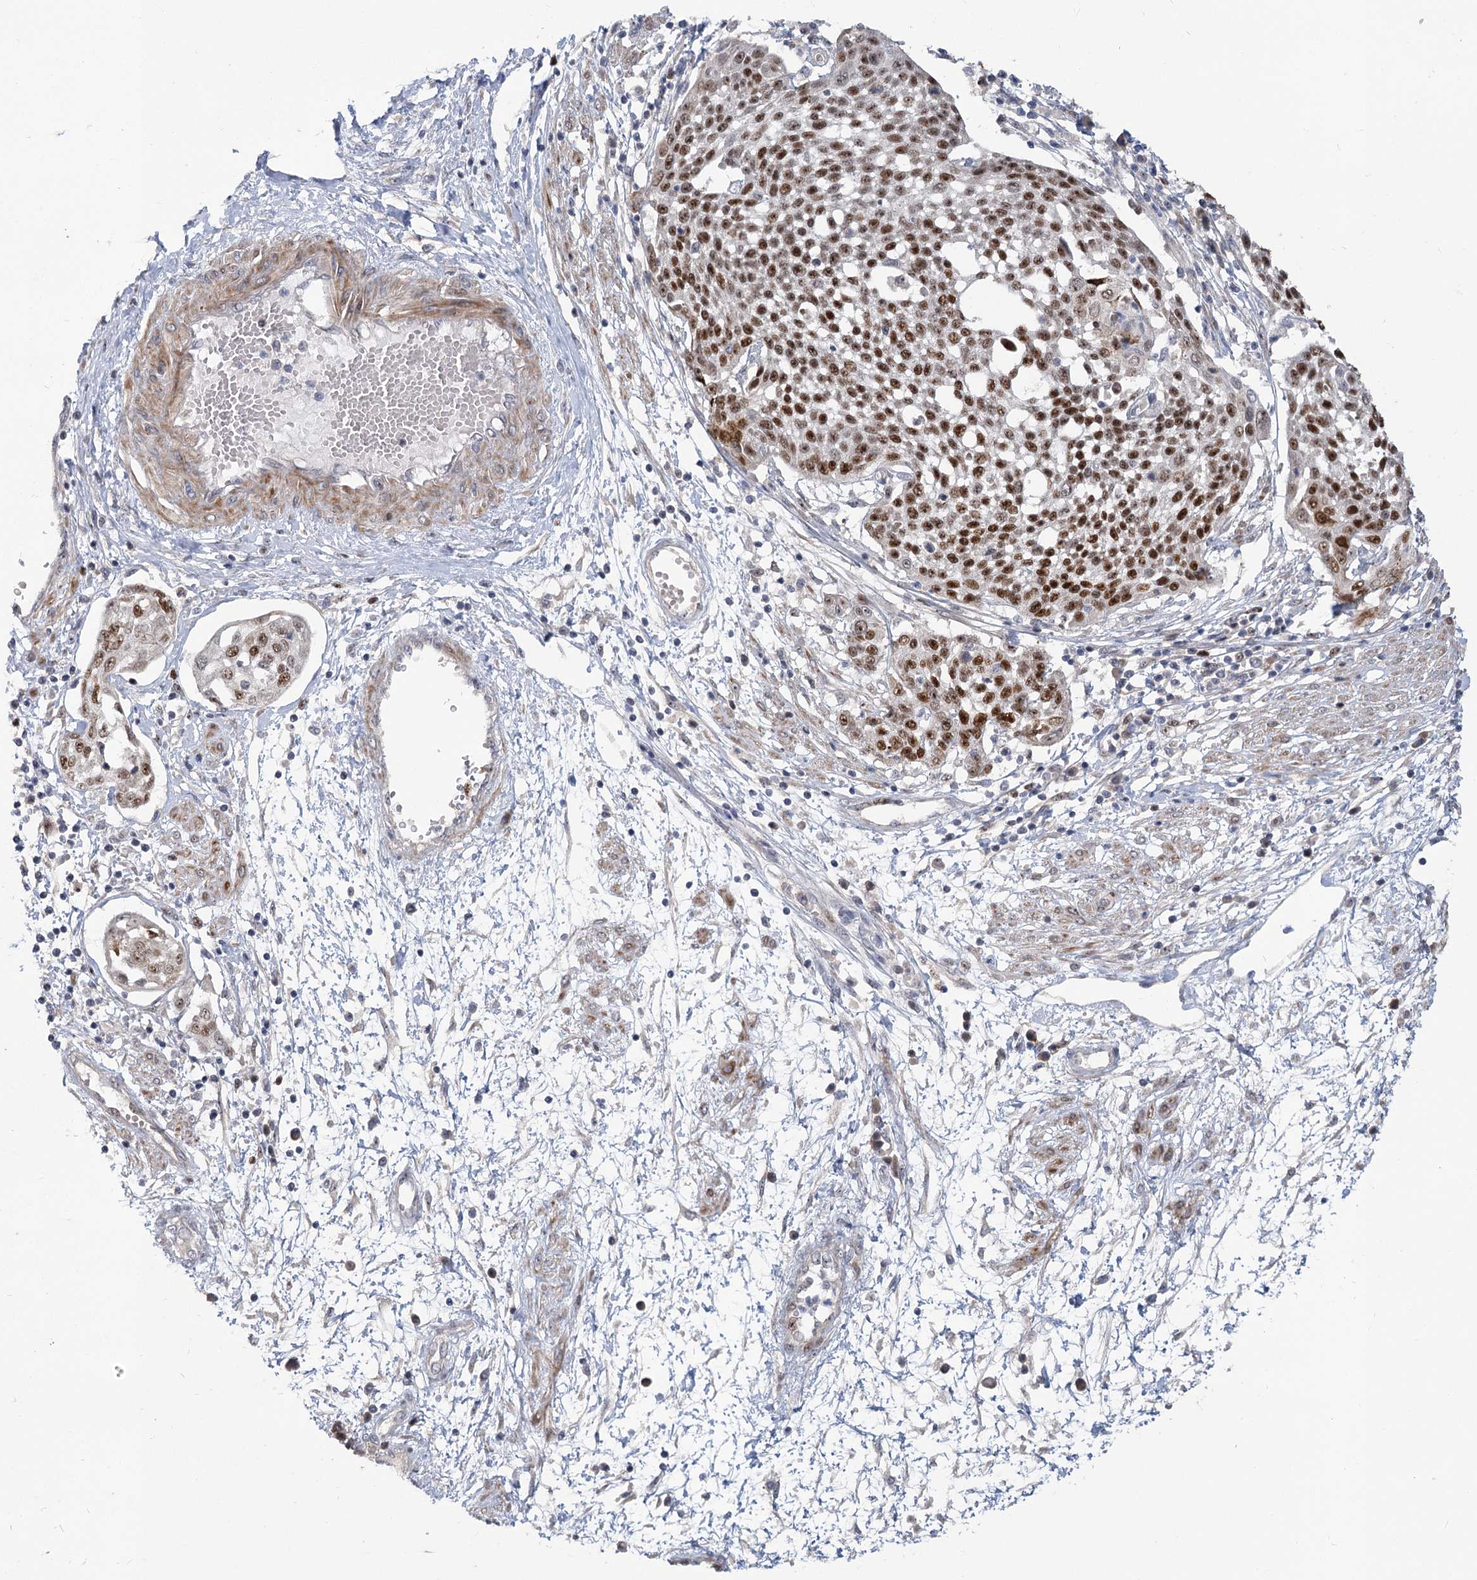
{"staining": {"intensity": "moderate", "quantity": ">75%", "location": "nuclear"}, "tissue": "cervical cancer", "cell_type": "Tumor cells", "image_type": "cancer", "snomed": [{"axis": "morphology", "description": "Squamous cell carcinoma, NOS"}, {"axis": "topography", "description": "Cervix"}], "caption": "High-magnification brightfield microscopy of cervical cancer stained with DAB (brown) and counterstained with hematoxylin (blue). tumor cells exhibit moderate nuclear staining is present in about>75% of cells.", "gene": "PIK3C2A", "patient": {"sex": "female", "age": 34}}